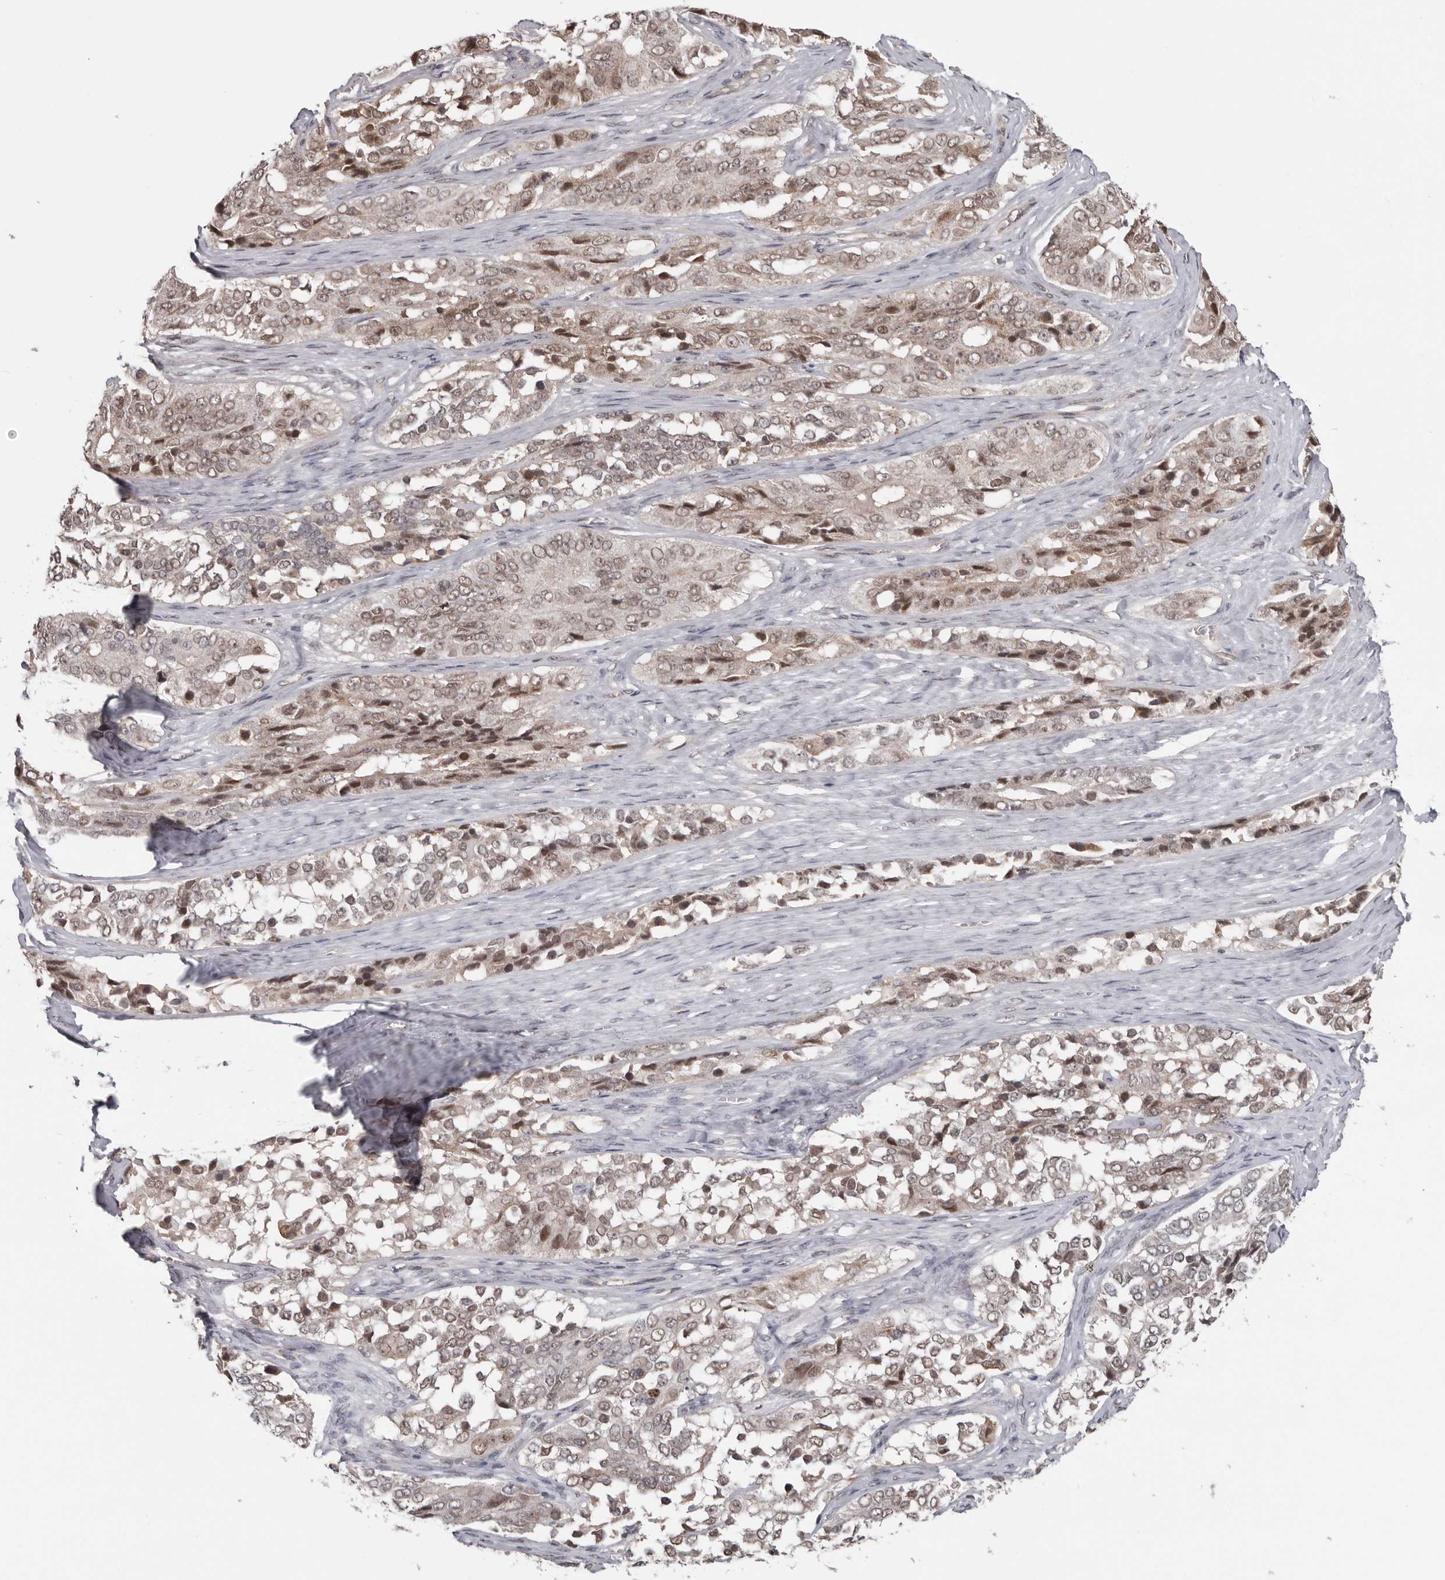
{"staining": {"intensity": "weak", "quantity": ">75%", "location": "cytoplasmic/membranous,nuclear"}, "tissue": "ovarian cancer", "cell_type": "Tumor cells", "image_type": "cancer", "snomed": [{"axis": "morphology", "description": "Carcinoma, endometroid"}, {"axis": "topography", "description": "Ovary"}], "caption": "A brown stain labels weak cytoplasmic/membranous and nuclear staining of a protein in human ovarian endometroid carcinoma tumor cells.", "gene": "MOGAT2", "patient": {"sex": "female", "age": 51}}